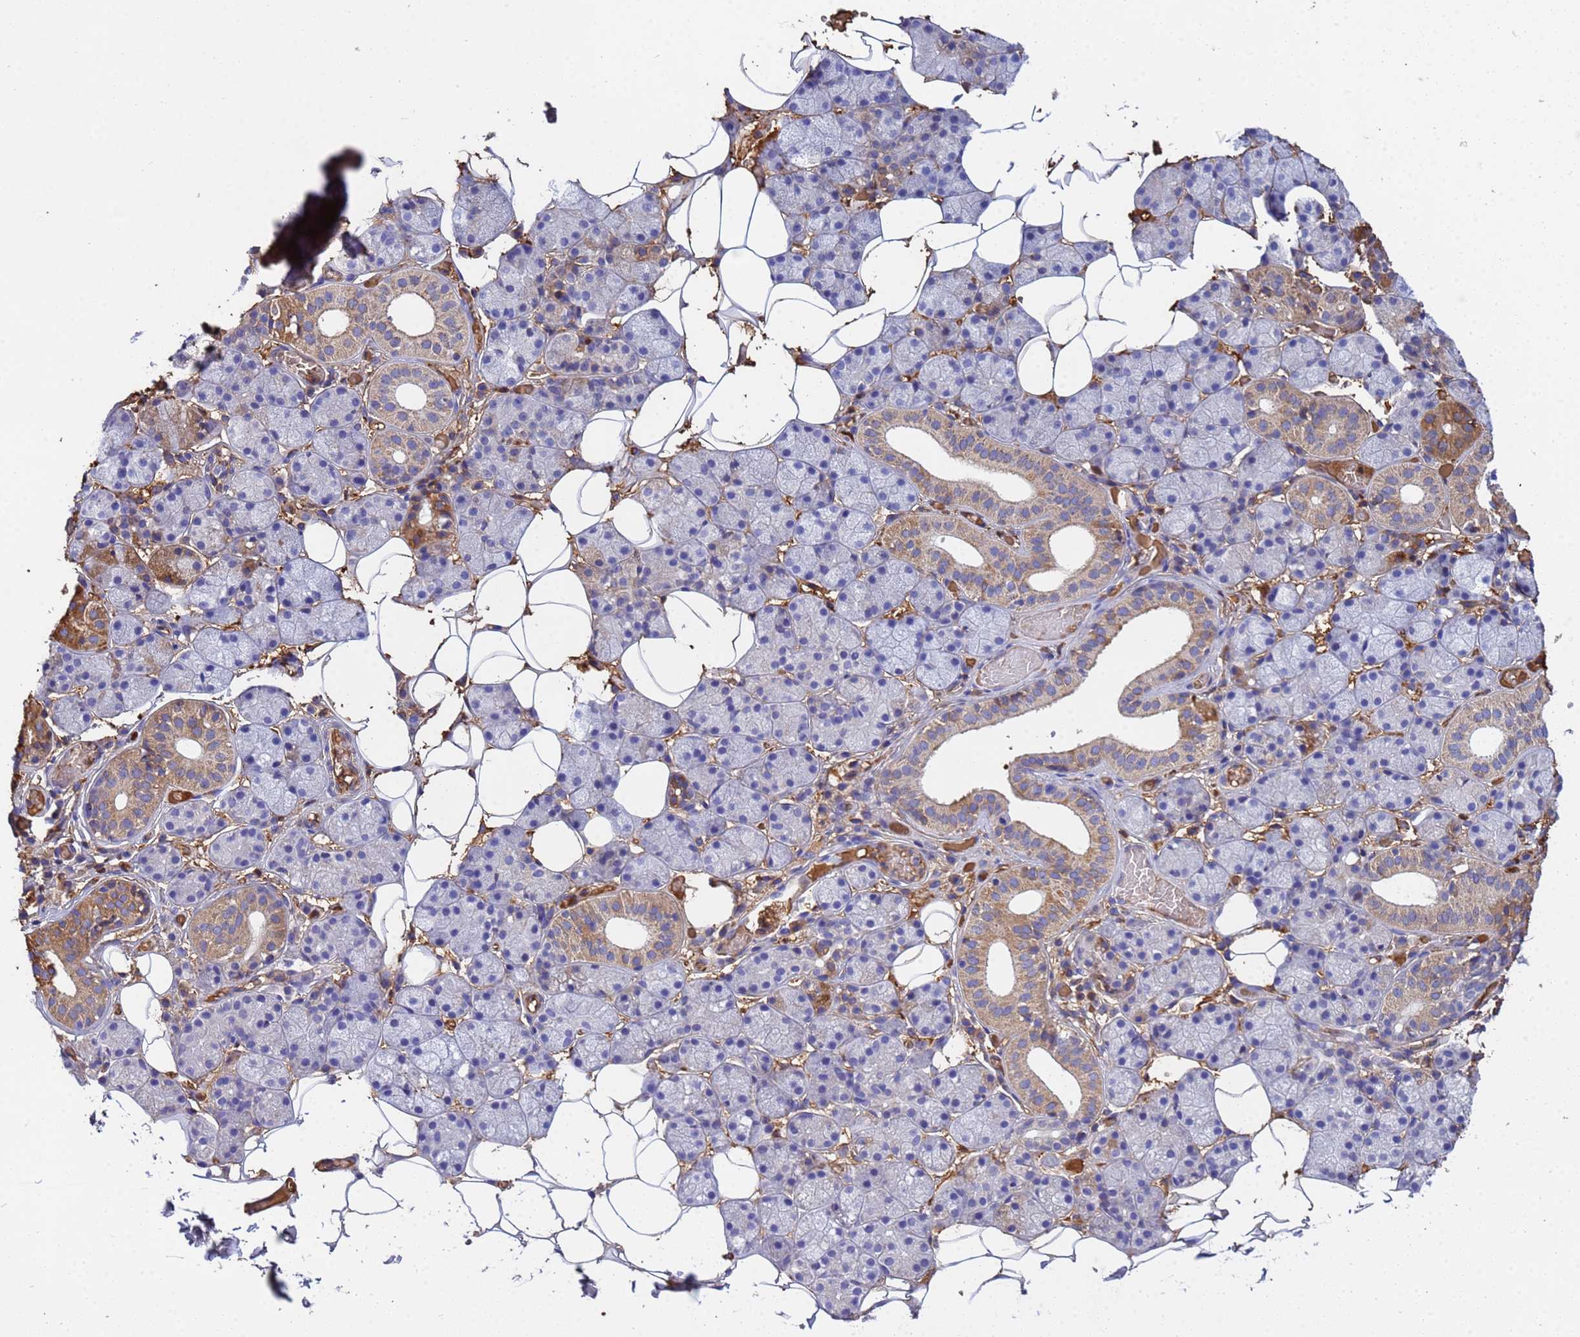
{"staining": {"intensity": "moderate", "quantity": "<25%", "location": "cytoplasmic/membranous"}, "tissue": "salivary gland", "cell_type": "Glandular cells", "image_type": "normal", "snomed": [{"axis": "morphology", "description": "Normal tissue, NOS"}, {"axis": "topography", "description": "Salivary gland"}], "caption": "Immunohistochemical staining of unremarkable human salivary gland shows moderate cytoplasmic/membranous protein positivity in about <25% of glandular cells. (brown staining indicates protein expression, while blue staining denotes nuclei).", "gene": "GLUD1", "patient": {"sex": "female", "age": 33}}